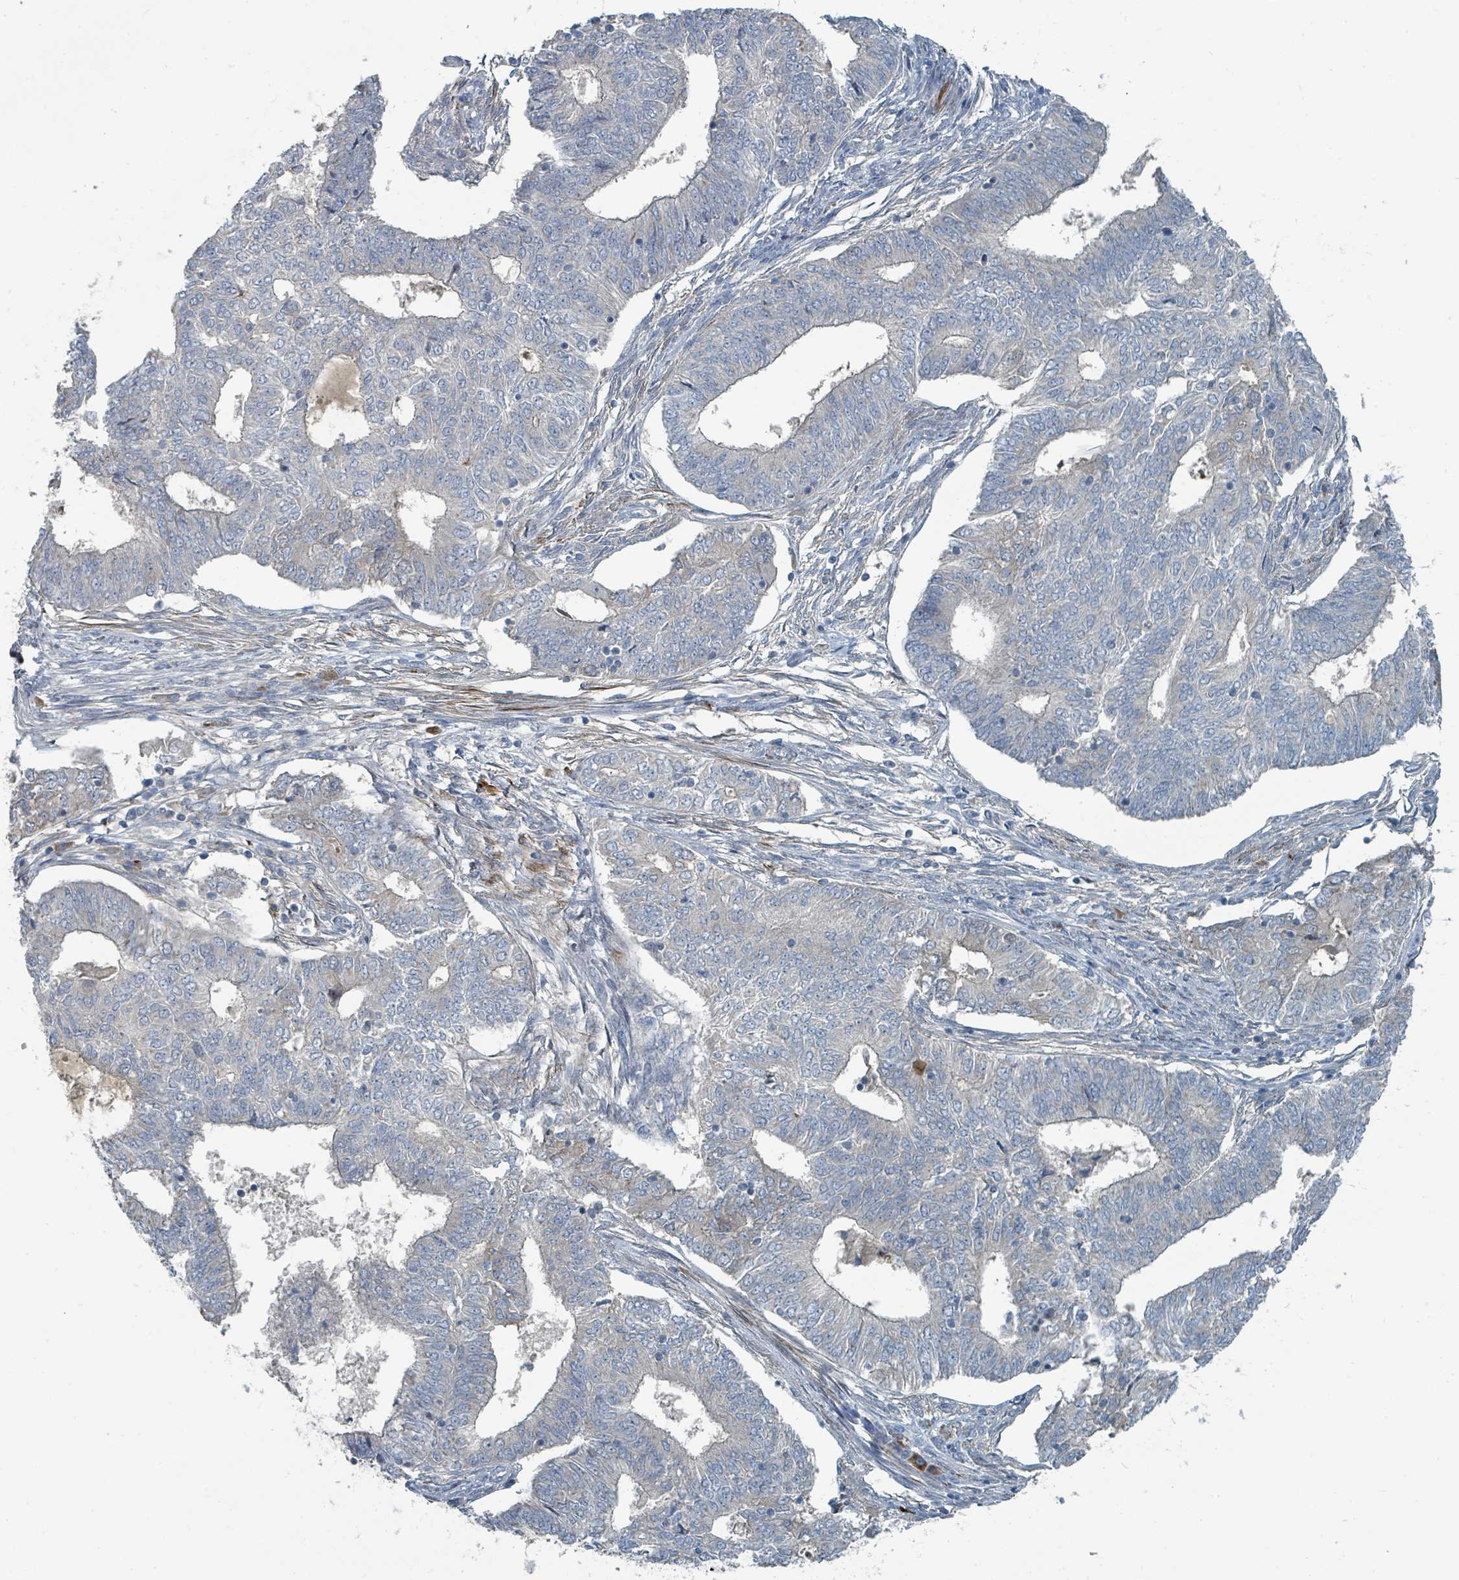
{"staining": {"intensity": "negative", "quantity": "none", "location": "none"}, "tissue": "endometrial cancer", "cell_type": "Tumor cells", "image_type": "cancer", "snomed": [{"axis": "morphology", "description": "Adenocarcinoma, NOS"}, {"axis": "topography", "description": "Endometrium"}], "caption": "Immunohistochemistry (IHC) photomicrograph of endometrial adenocarcinoma stained for a protein (brown), which exhibits no positivity in tumor cells.", "gene": "SLC44A5", "patient": {"sex": "female", "age": 62}}